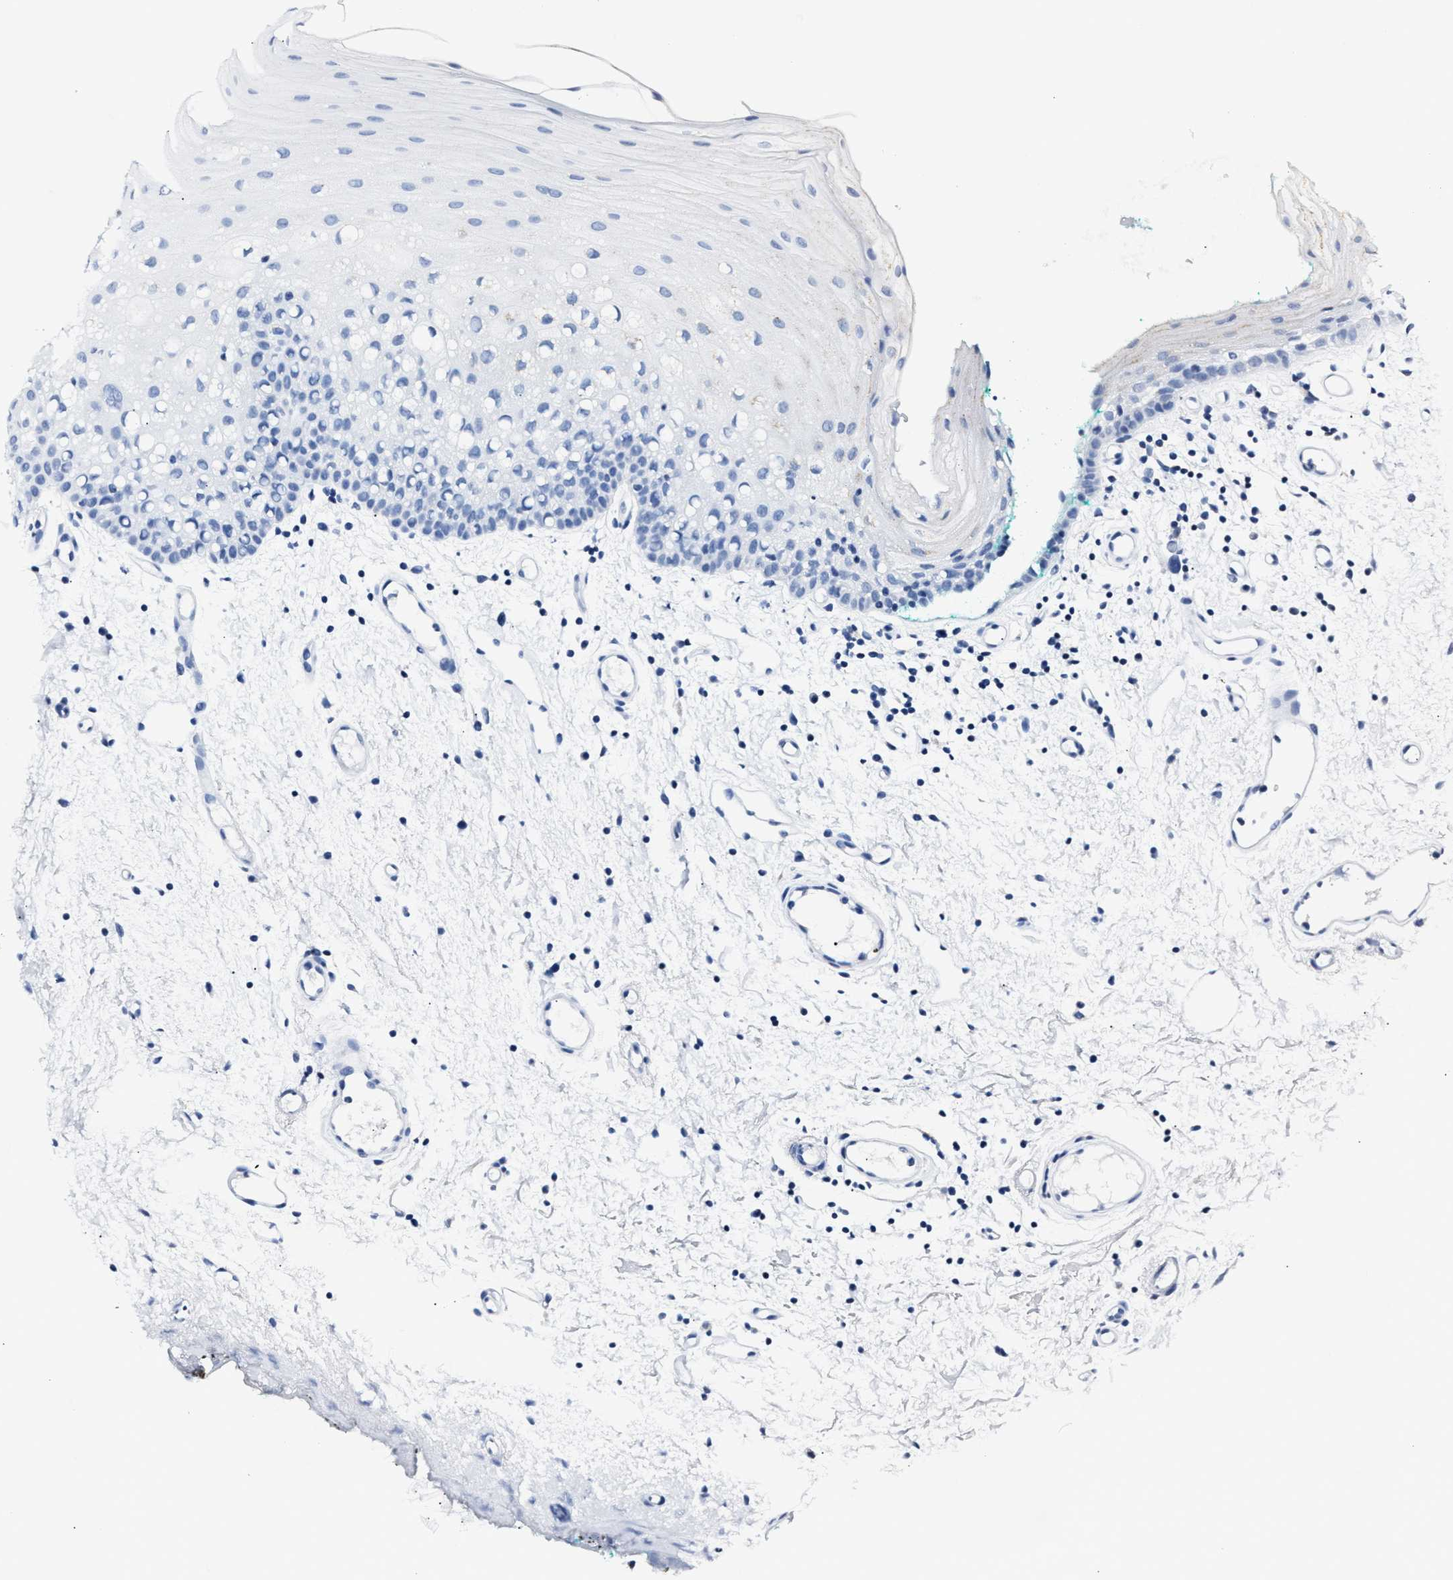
{"staining": {"intensity": "negative", "quantity": "none", "location": "none"}, "tissue": "oral mucosa", "cell_type": "Squamous epithelial cells", "image_type": "normal", "snomed": [{"axis": "morphology", "description": "Normal tissue, NOS"}, {"axis": "morphology", "description": "Squamous cell carcinoma, NOS"}, {"axis": "topography", "description": "Oral tissue"}, {"axis": "topography", "description": "Salivary gland"}, {"axis": "topography", "description": "Head-Neck"}], "caption": "DAB (3,3'-diaminobenzidine) immunohistochemical staining of benign oral mucosa shows no significant expression in squamous epithelial cells. Brightfield microscopy of IHC stained with DAB (brown) and hematoxylin (blue), captured at high magnification.", "gene": "AMACR", "patient": {"sex": "female", "age": 62}}